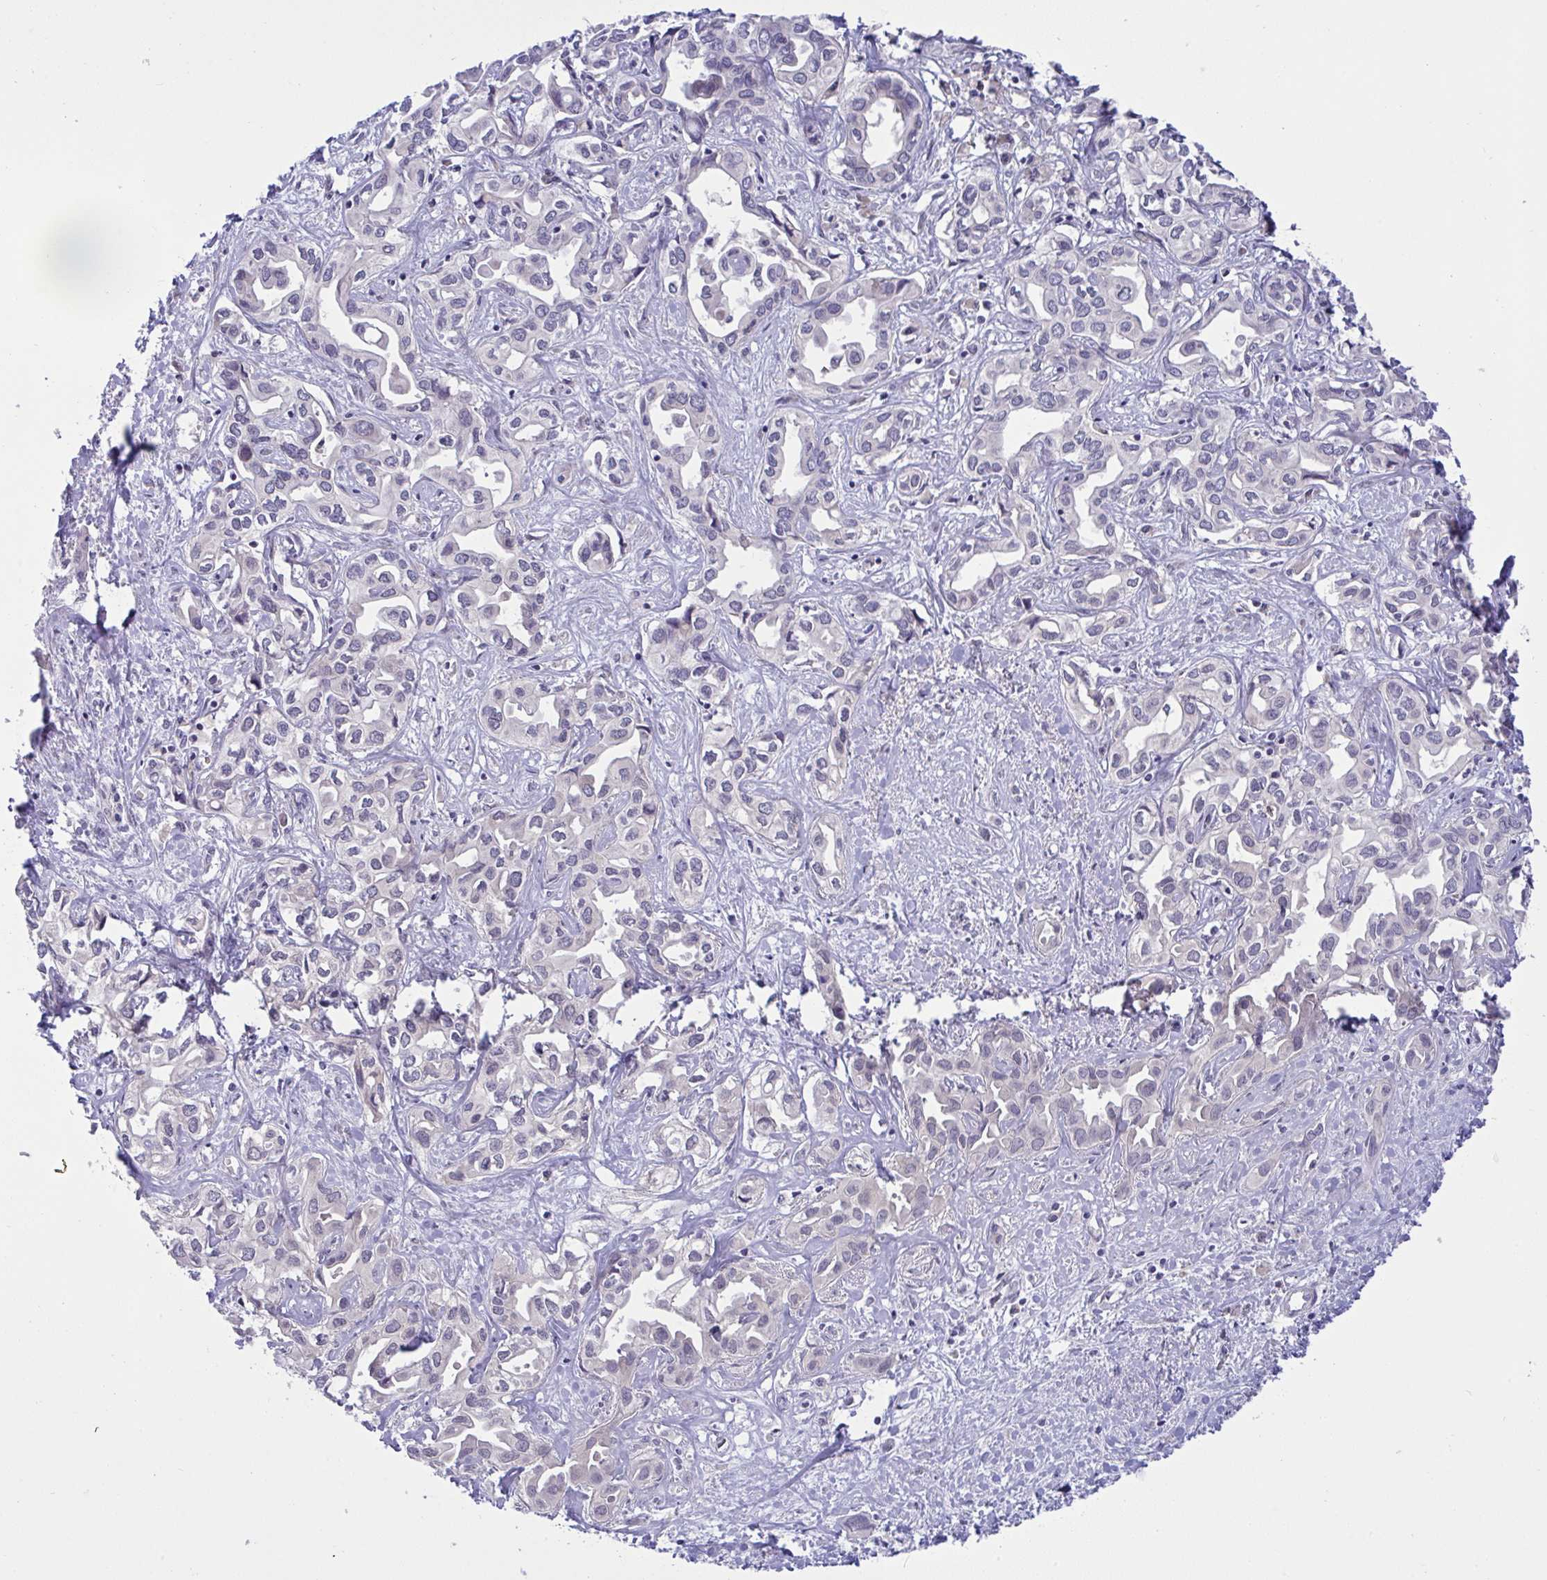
{"staining": {"intensity": "negative", "quantity": "none", "location": "none"}, "tissue": "liver cancer", "cell_type": "Tumor cells", "image_type": "cancer", "snomed": [{"axis": "morphology", "description": "Cholangiocarcinoma"}, {"axis": "topography", "description": "Liver"}], "caption": "This is a image of immunohistochemistry (IHC) staining of cholangiocarcinoma (liver), which shows no expression in tumor cells.", "gene": "TMEM41A", "patient": {"sex": "female", "age": 64}}